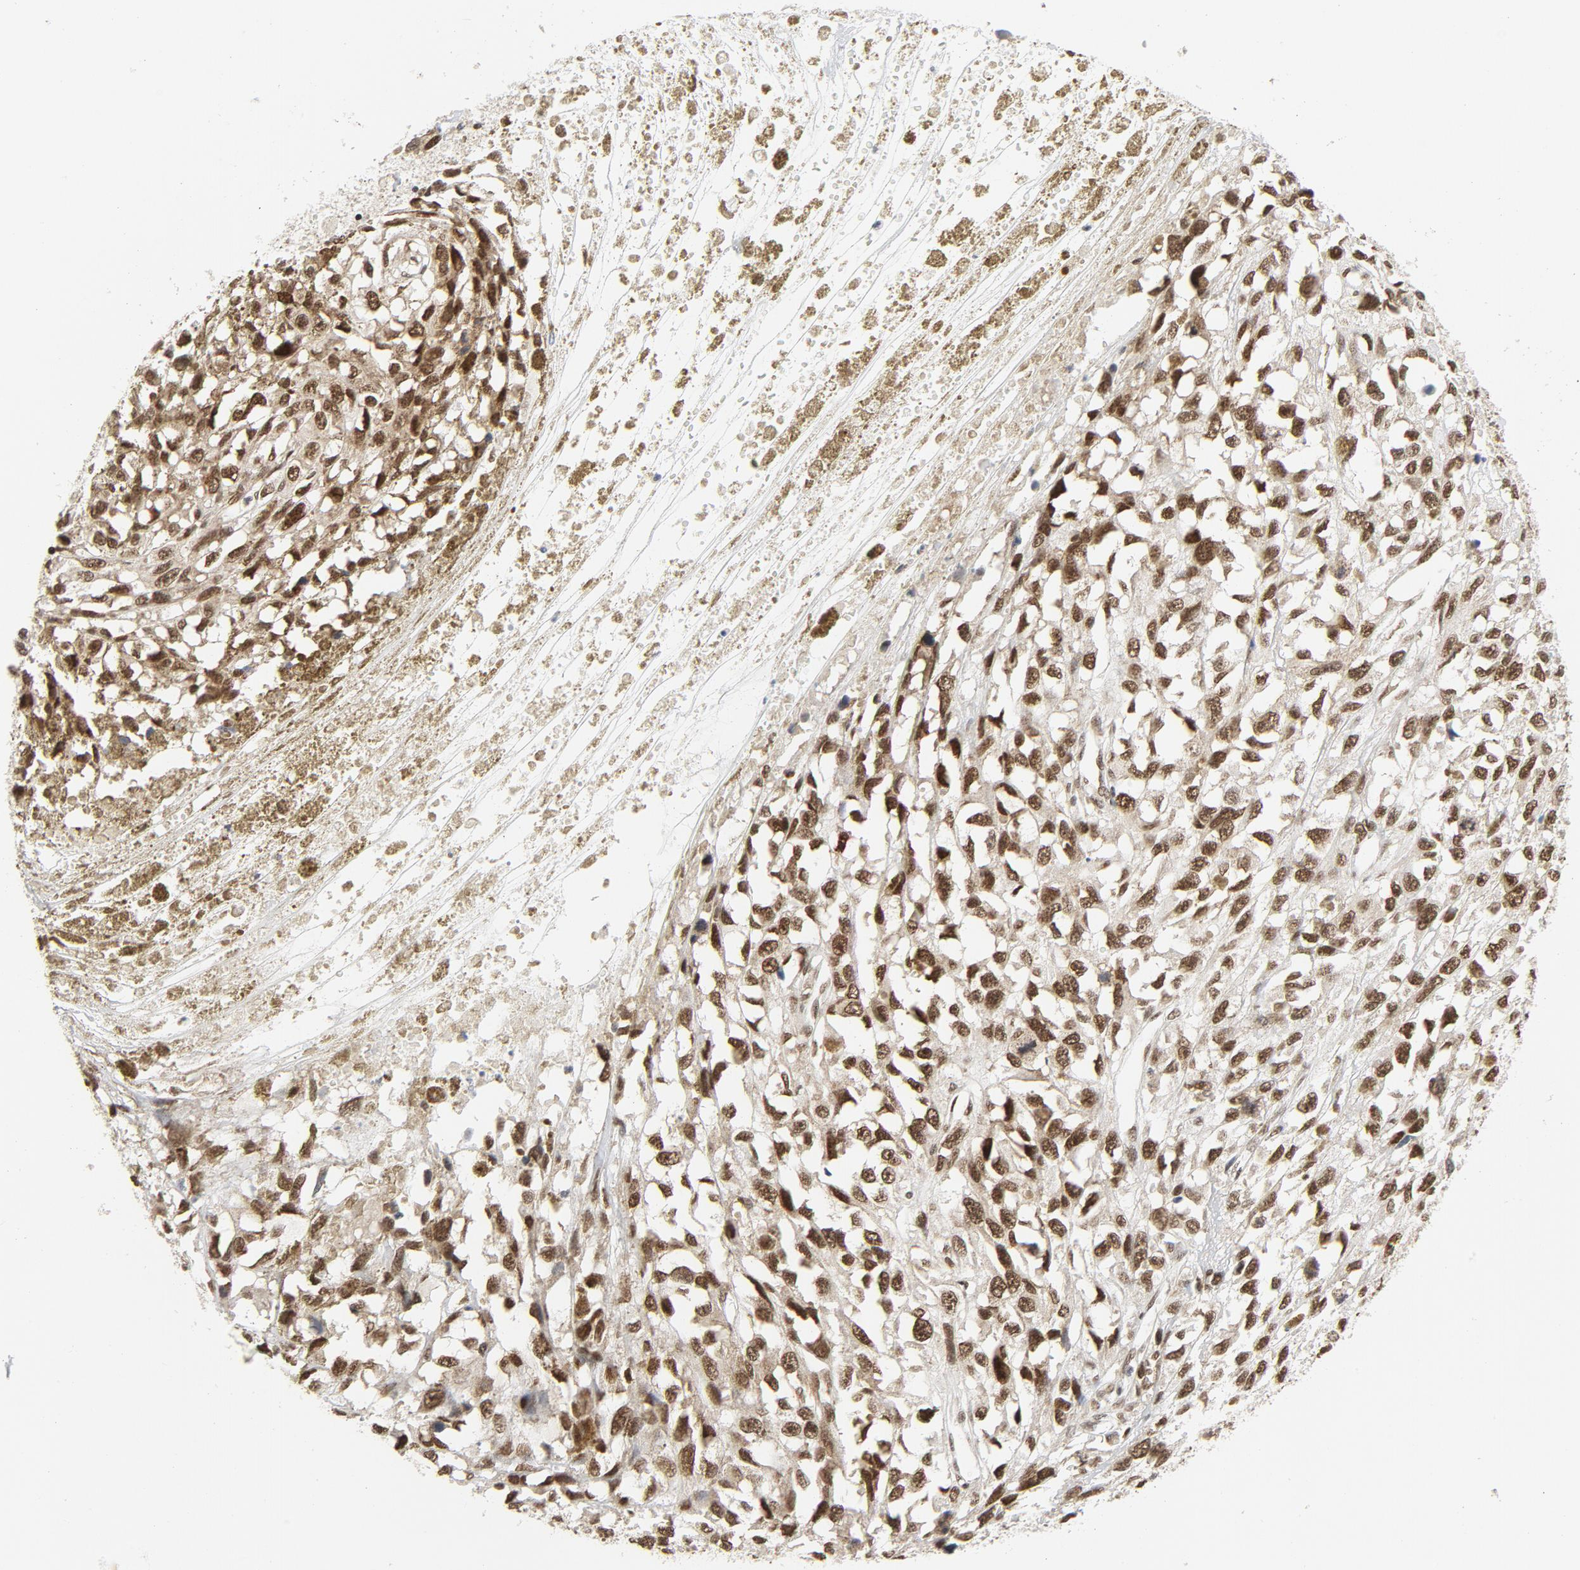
{"staining": {"intensity": "strong", "quantity": ">75%", "location": "nuclear"}, "tissue": "melanoma", "cell_type": "Tumor cells", "image_type": "cancer", "snomed": [{"axis": "morphology", "description": "Malignant melanoma, Metastatic site"}, {"axis": "topography", "description": "Lymph node"}], "caption": "The histopathology image shows staining of malignant melanoma (metastatic site), revealing strong nuclear protein positivity (brown color) within tumor cells.", "gene": "ERCC1", "patient": {"sex": "male", "age": 59}}